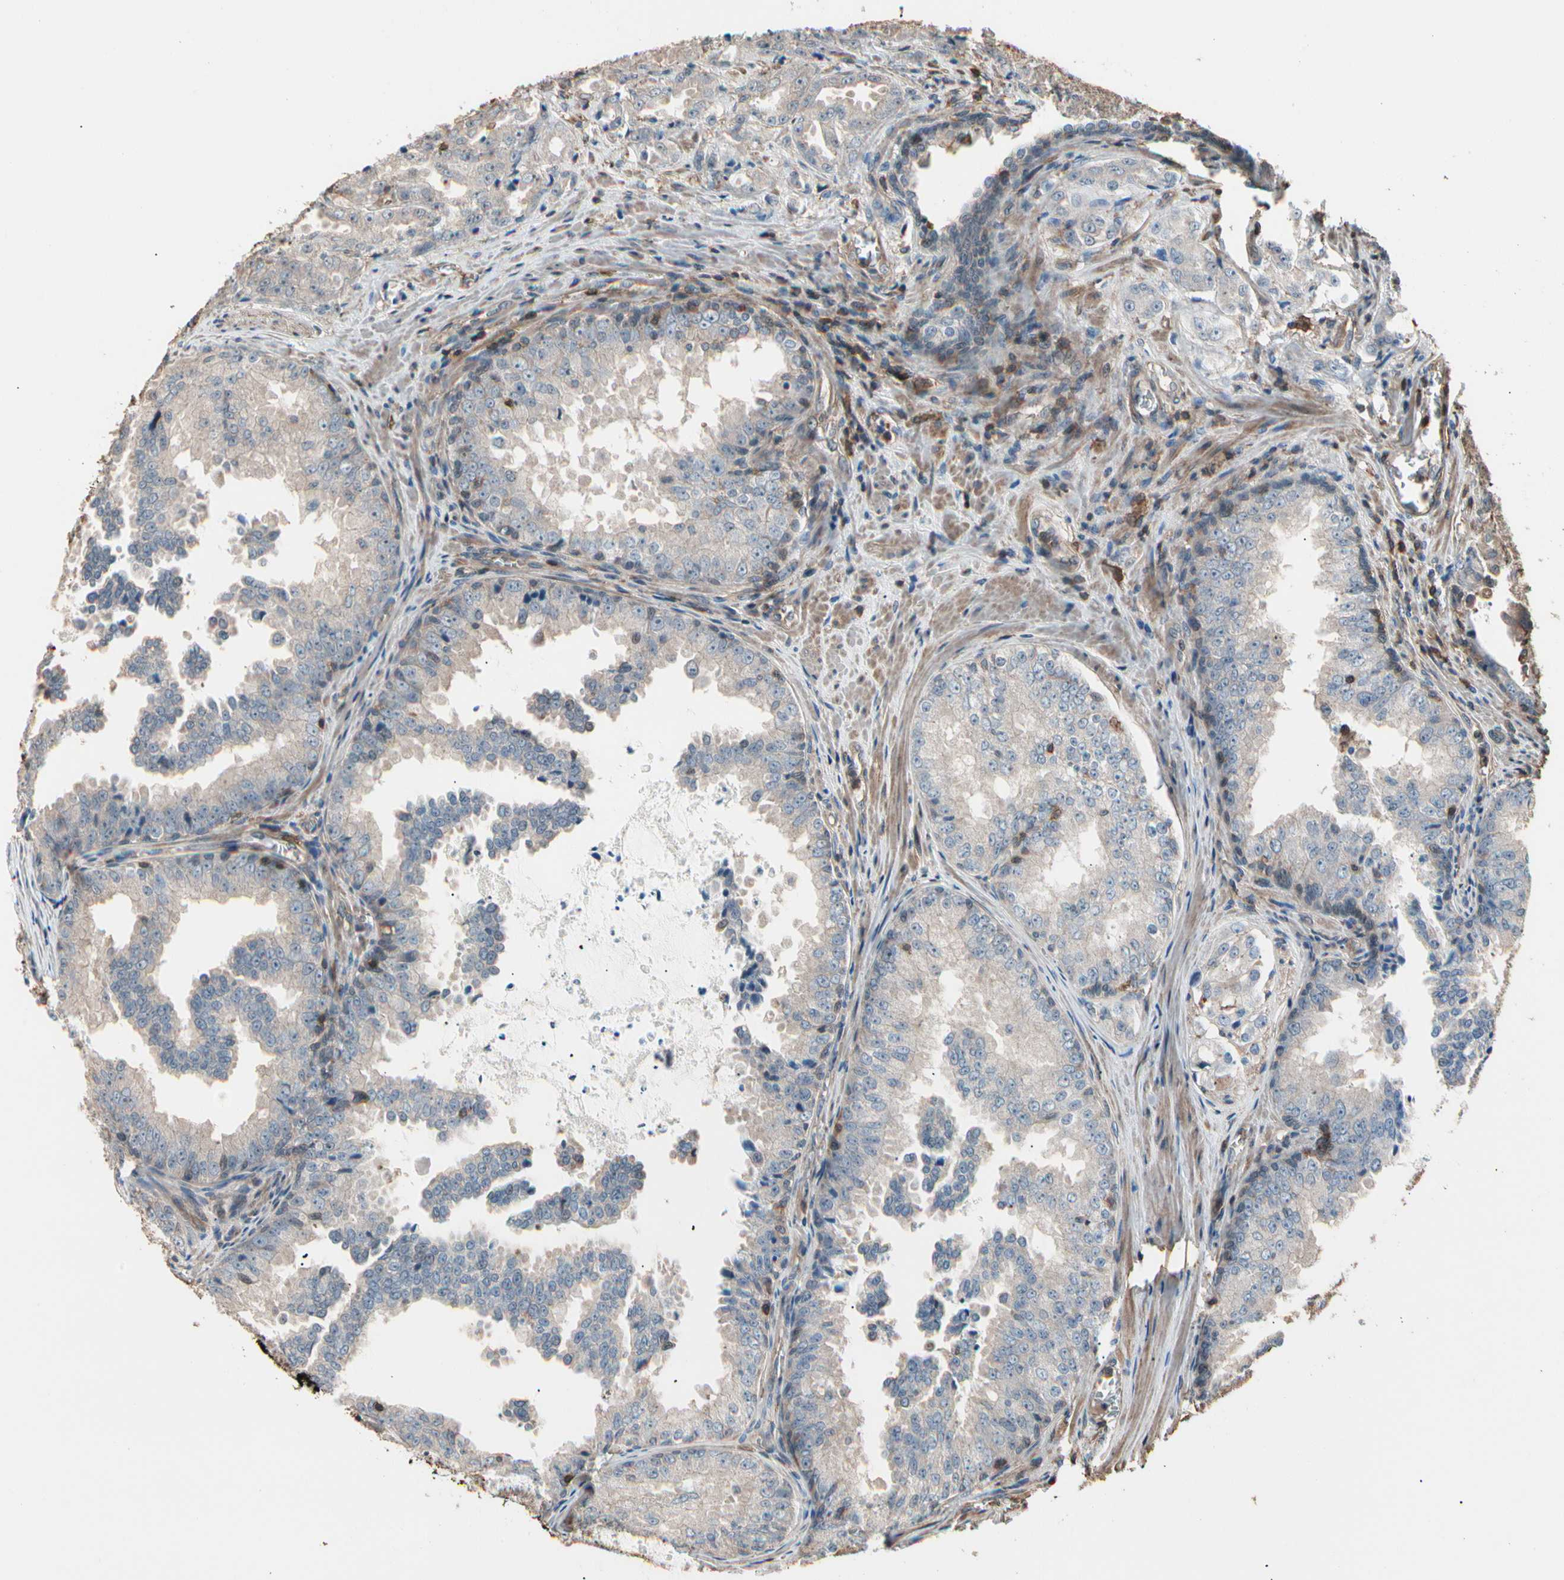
{"staining": {"intensity": "weak", "quantity": "25%-75%", "location": "cytoplasmic/membranous"}, "tissue": "prostate cancer", "cell_type": "Tumor cells", "image_type": "cancer", "snomed": [{"axis": "morphology", "description": "Adenocarcinoma, High grade"}, {"axis": "topography", "description": "Prostate"}], "caption": "This photomicrograph exhibits adenocarcinoma (high-grade) (prostate) stained with immunohistochemistry (IHC) to label a protein in brown. The cytoplasmic/membranous of tumor cells show weak positivity for the protein. Nuclei are counter-stained blue.", "gene": "MAPK13", "patient": {"sex": "male", "age": 73}}